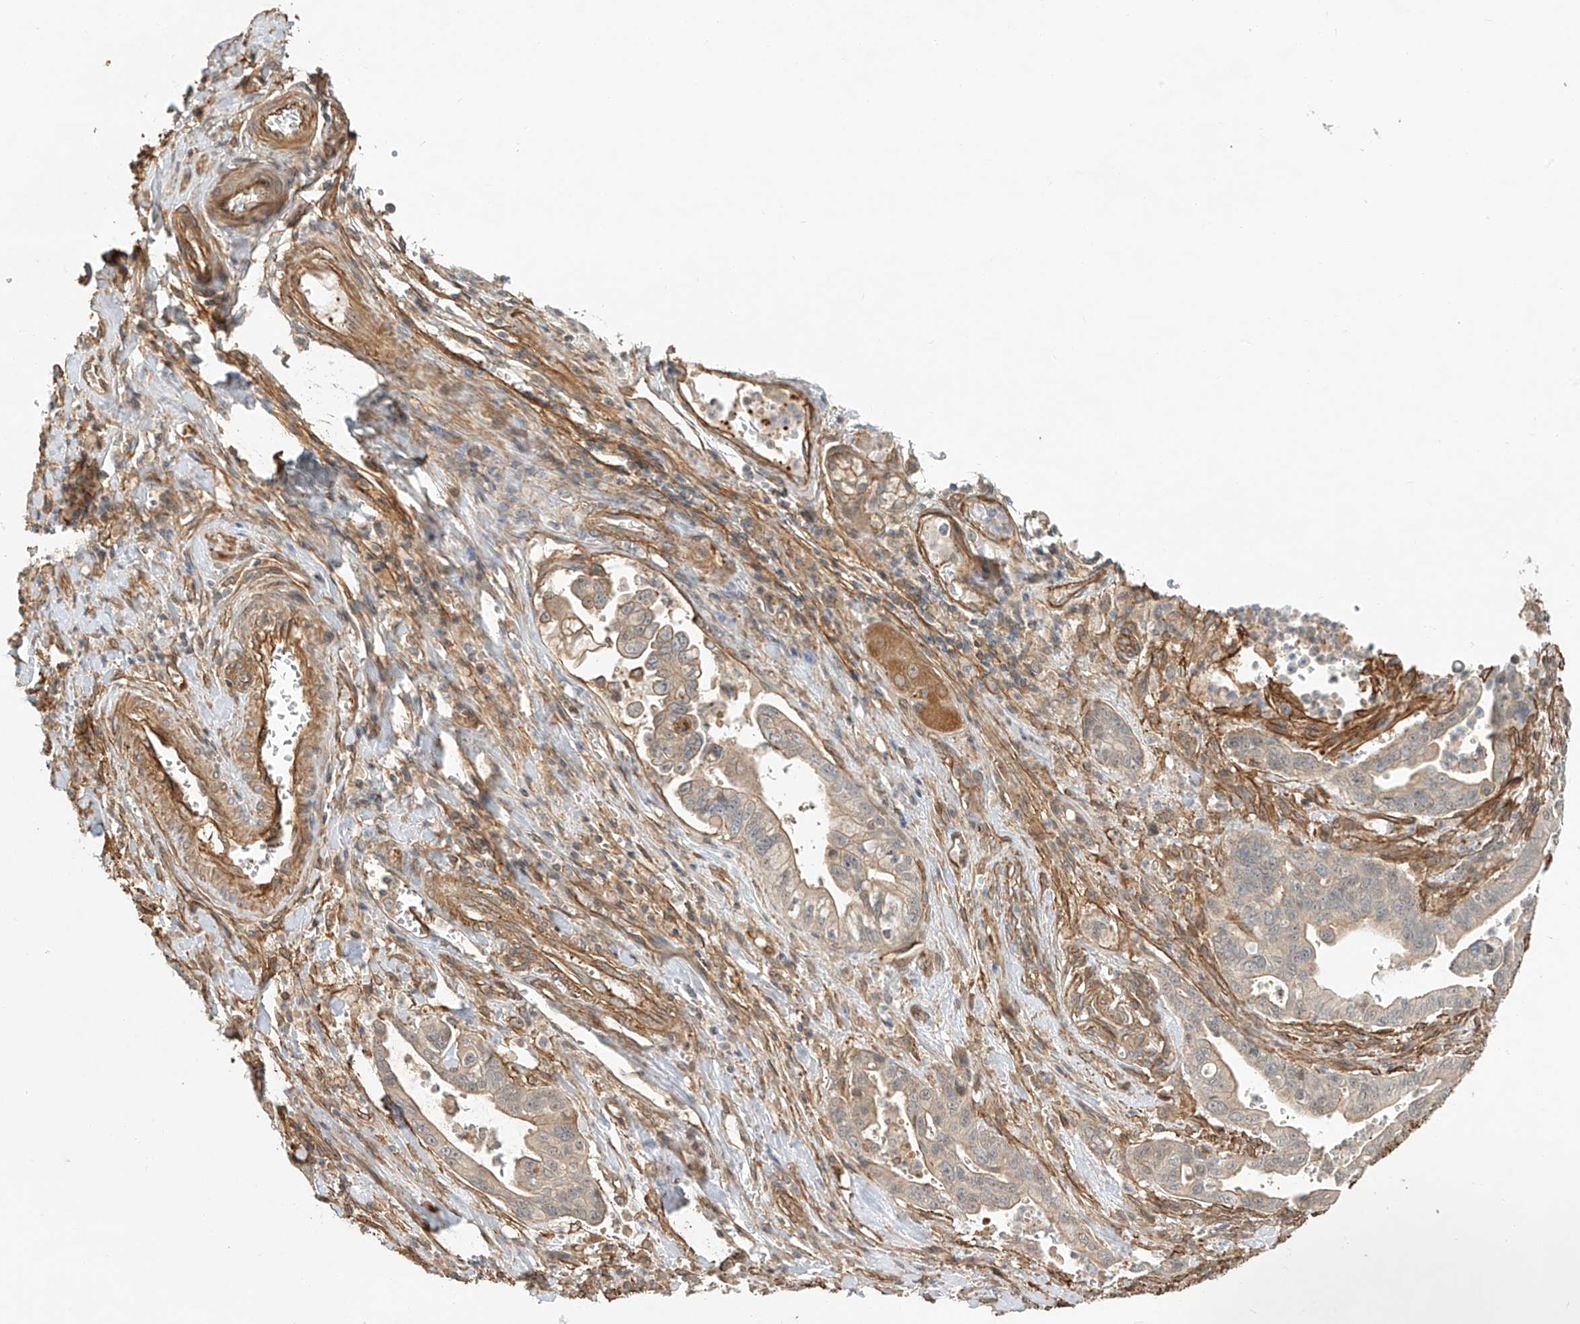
{"staining": {"intensity": "weak", "quantity": "25%-75%", "location": "cytoplasmic/membranous"}, "tissue": "pancreatic cancer", "cell_type": "Tumor cells", "image_type": "cancer", "snomed": [{"axis": "morphology", "description": "Adenocarcinoma, NOS"}, {"axis": "topography", "description": "Pancreas"}], "caption": "There is low levels of weak cytoplasmic/membranous positivity in tumor cells of adenocarcinoma (pancreatic), as demonstrated by immunohistochemical staining (brown color).", "gene": "CSMD3", "patient": {"sex": "male", "age": 70}}